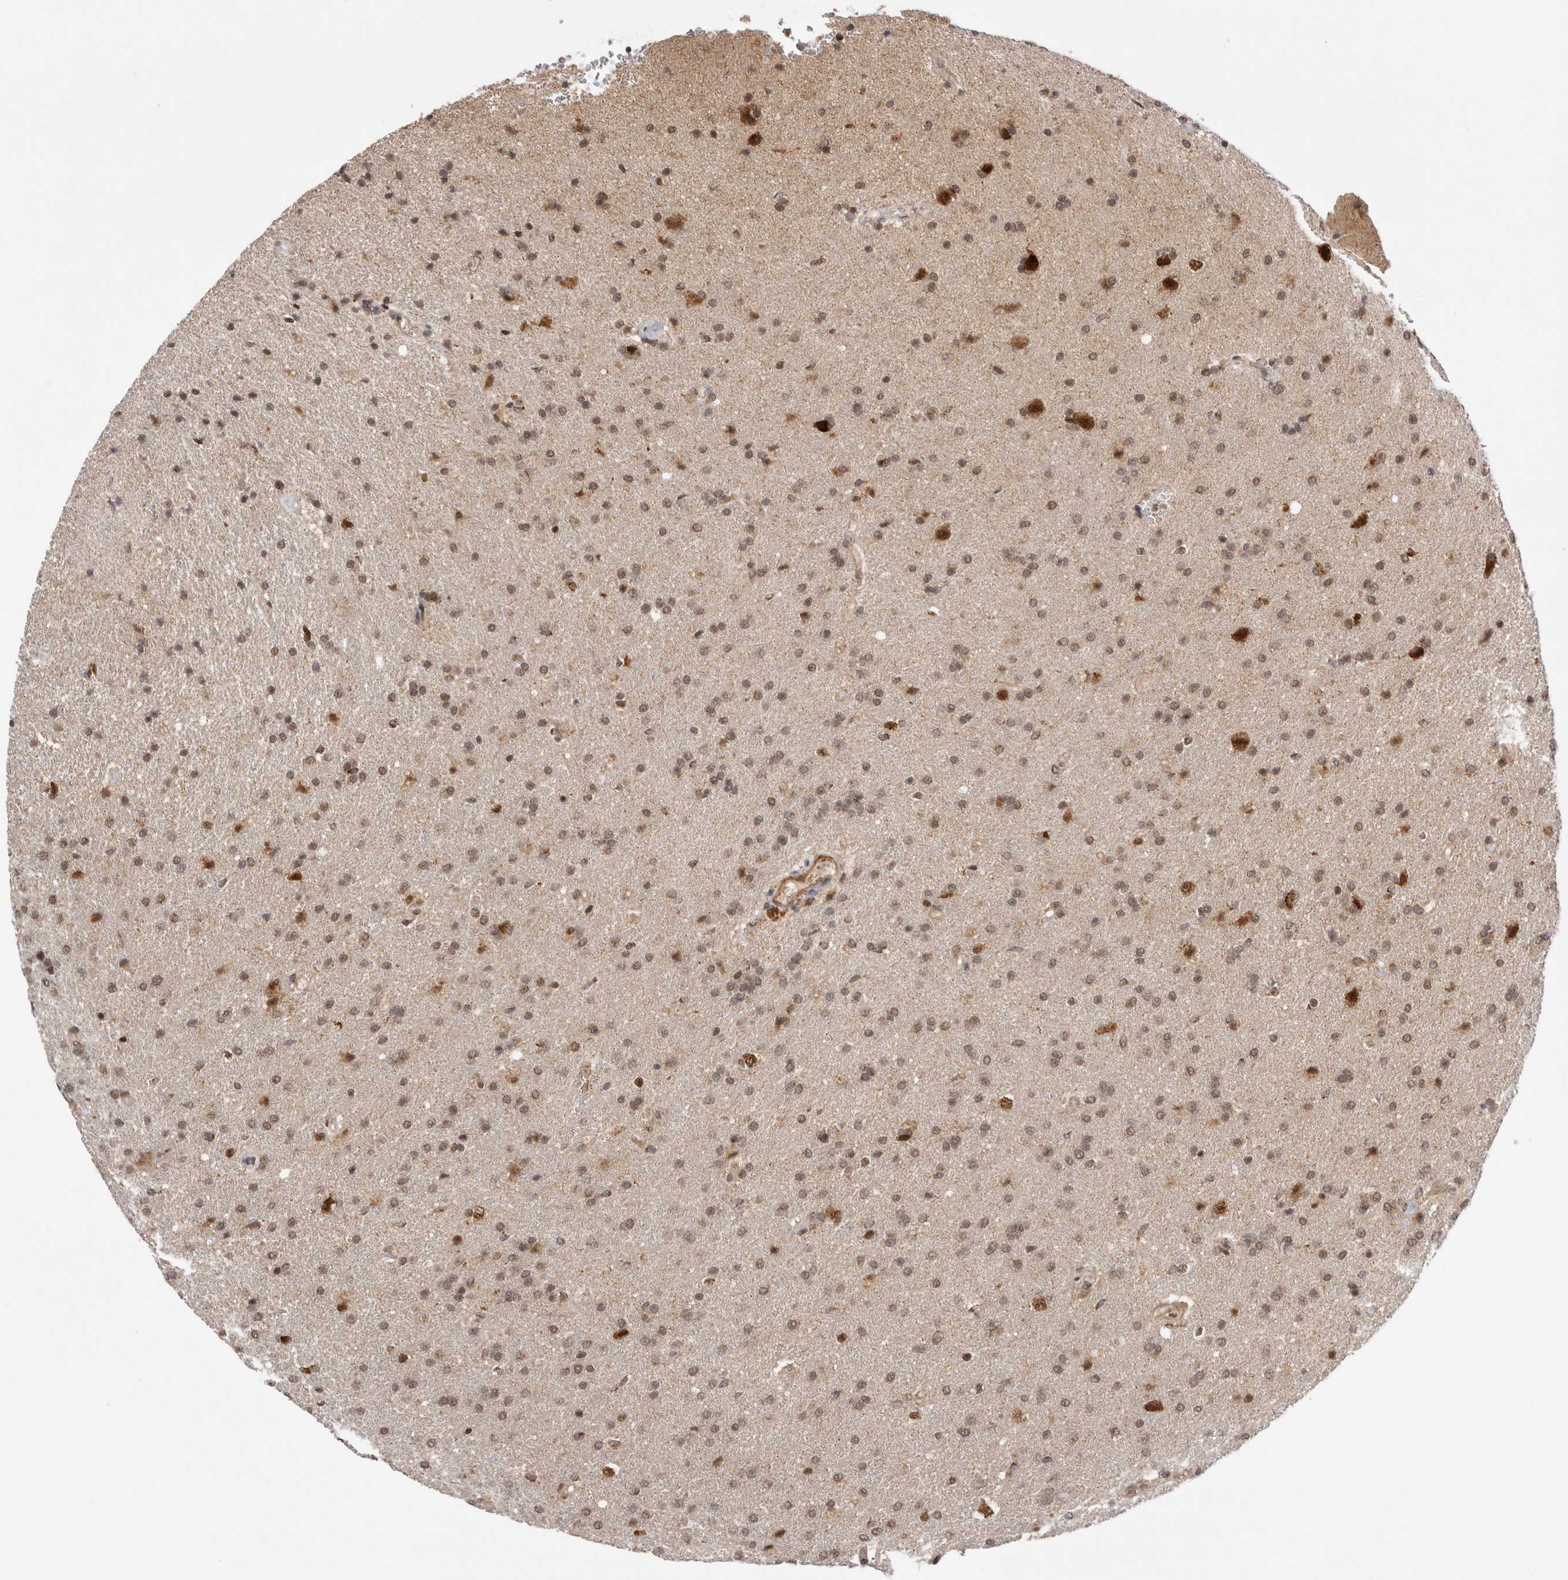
{"staining": {"intensity": "moderate", "quantity": ">75%", "location": "nuclear"}, "tissue": "glioma", "cell_type": "Tumor cells", "image_type": "cancer", "snomed": [{"axis": "morphology", "description": "Glioma, malignant, High grade"}, {"axis": "topography", "description": "Brain"}], "caption": "This histopathology image demonstrates IHC staining of human glioma, with medium moderate nuclear positivity in approximately >75% of tumor cells.", "gene": "TMEM65", "patient": {"sex": "male", "age": 72}}